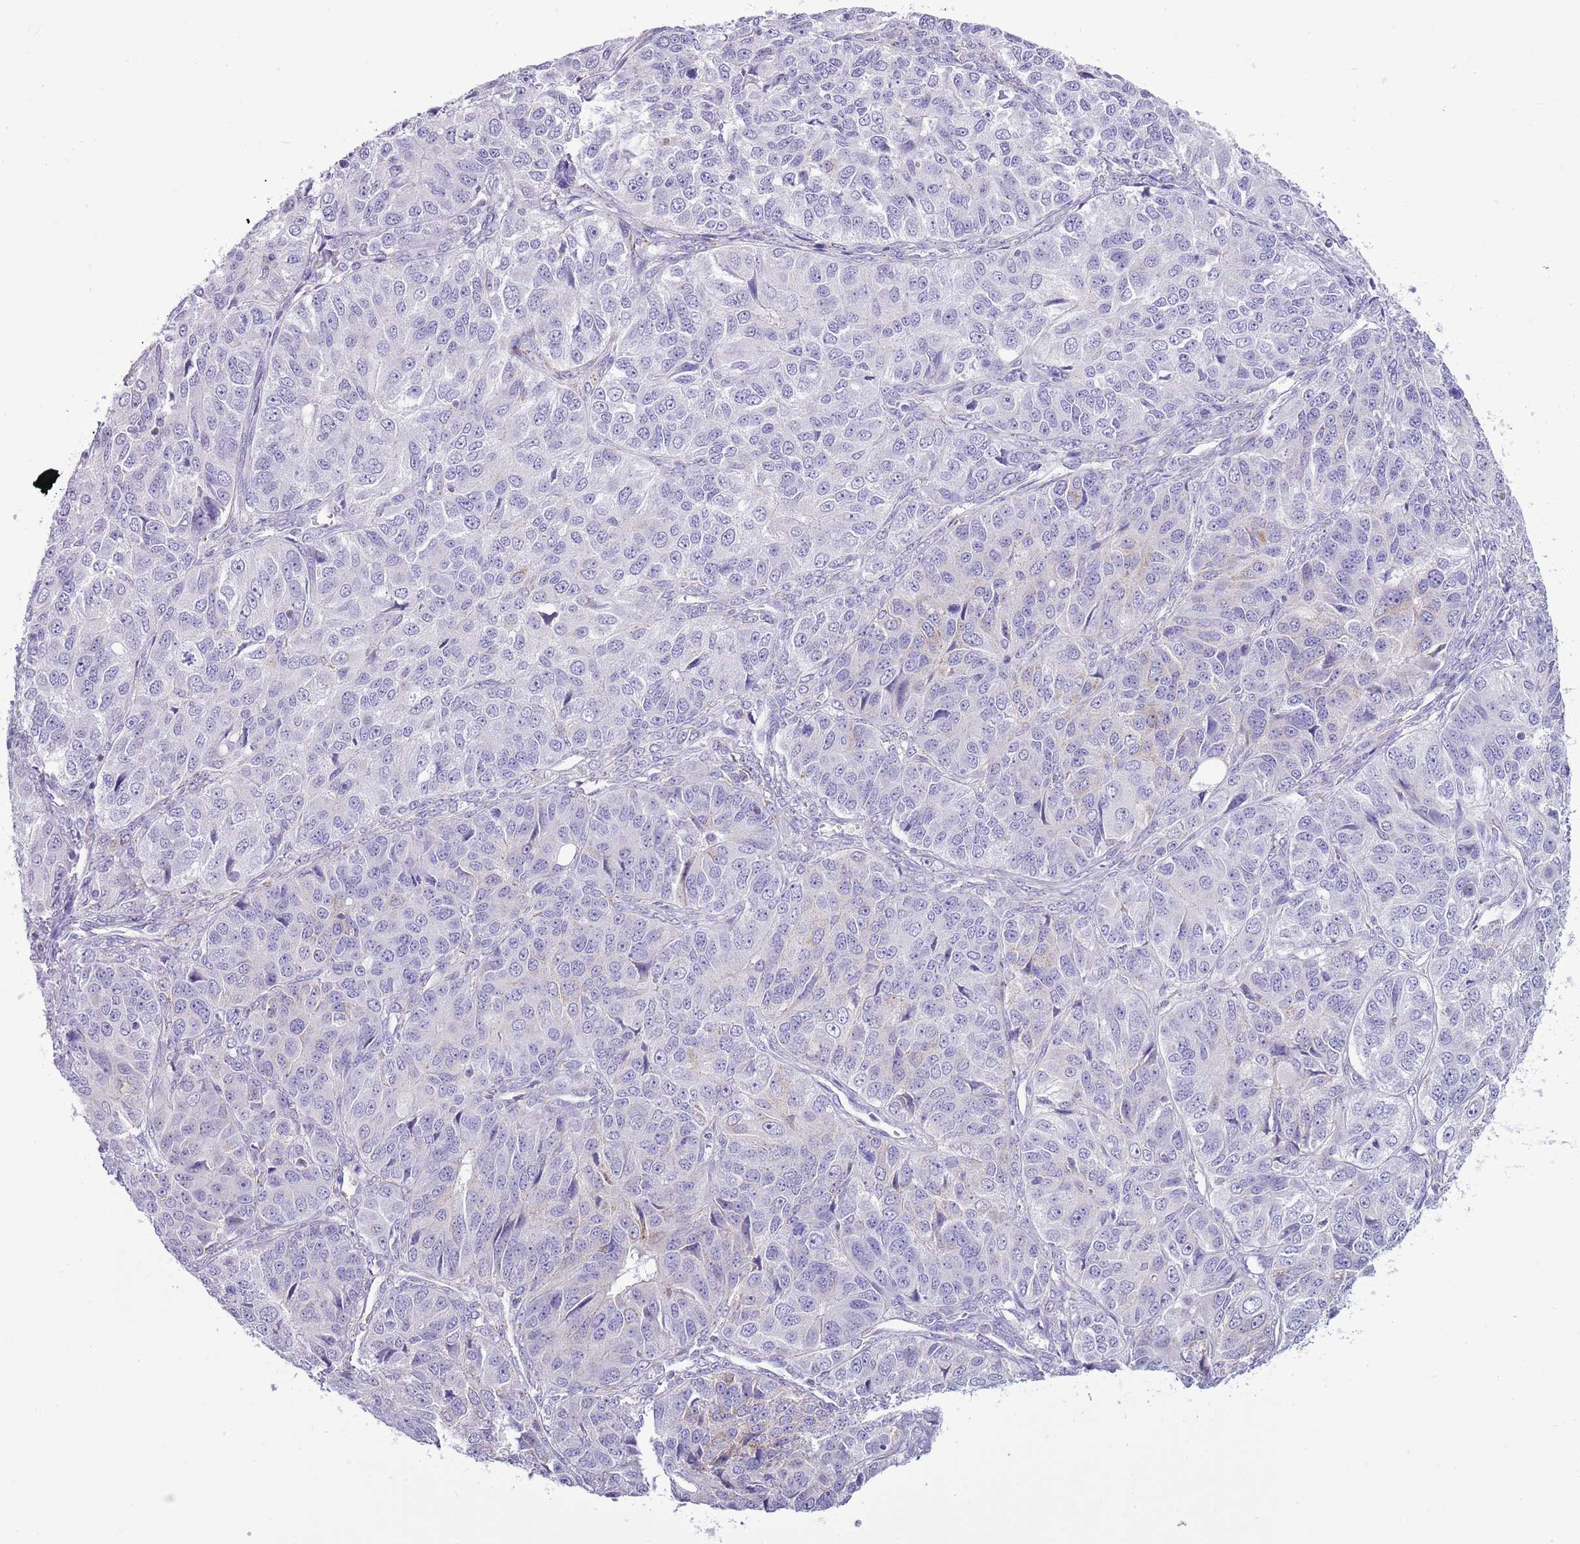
{"staining": {"intensity": "negative", "quantity": "none", "location": "none"}, "tissue": "ovarian cancer", "cell_type": "Tumor cells", "image_type": "cancer", "snomed": [{"axis": "morphology", "description": "Carcinoma, endometroid"}, {"axis": "topography", "description": "Ovary"}], "caption": "Tumor cells are negative for protein expression in human ovarian endometroid carcinoma.", "gene": "SLC23A1", "patient": {"sex": "female", "age": 51}}